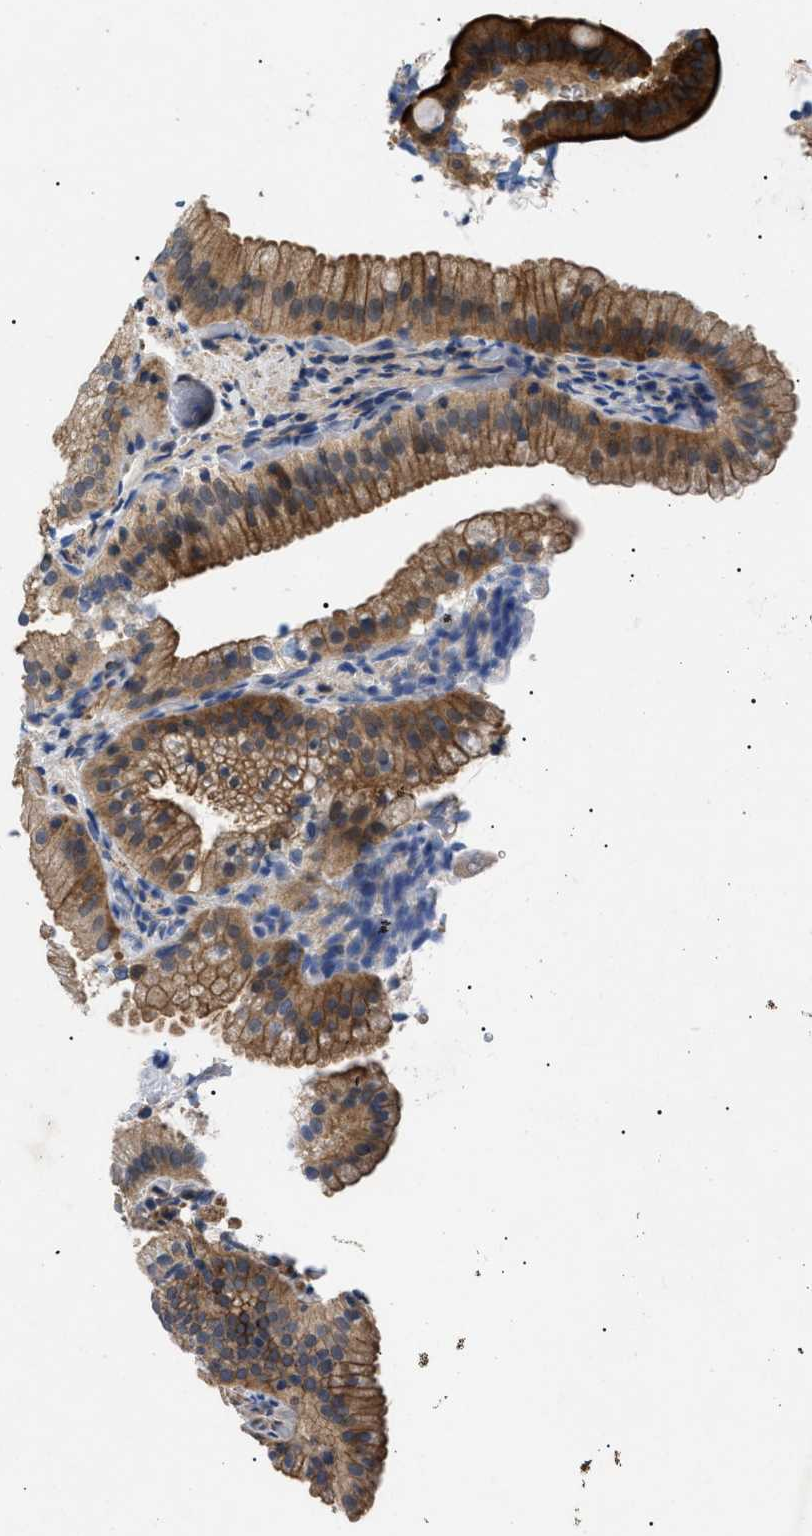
{"staining": {"intensity": "strong", "quantity": ">75%", "location": "cytoplasmic/membranous"}, "tissue": "gallbladder", "cell_type": "Glandular cells", "image_type": "normal", "snomed": [{"axis": "morphology", "description": "Normal tissue, NOS"}, {"axis": "topography", "description": "Gallbladder"}], "caption": "Glandular cells display high levels of strong cytoplasmic/membranous staining in approximately >75% of cells in normal gallbladder.", "gene": "CRCP", "patient": {"sex": "male", "age": 54}}